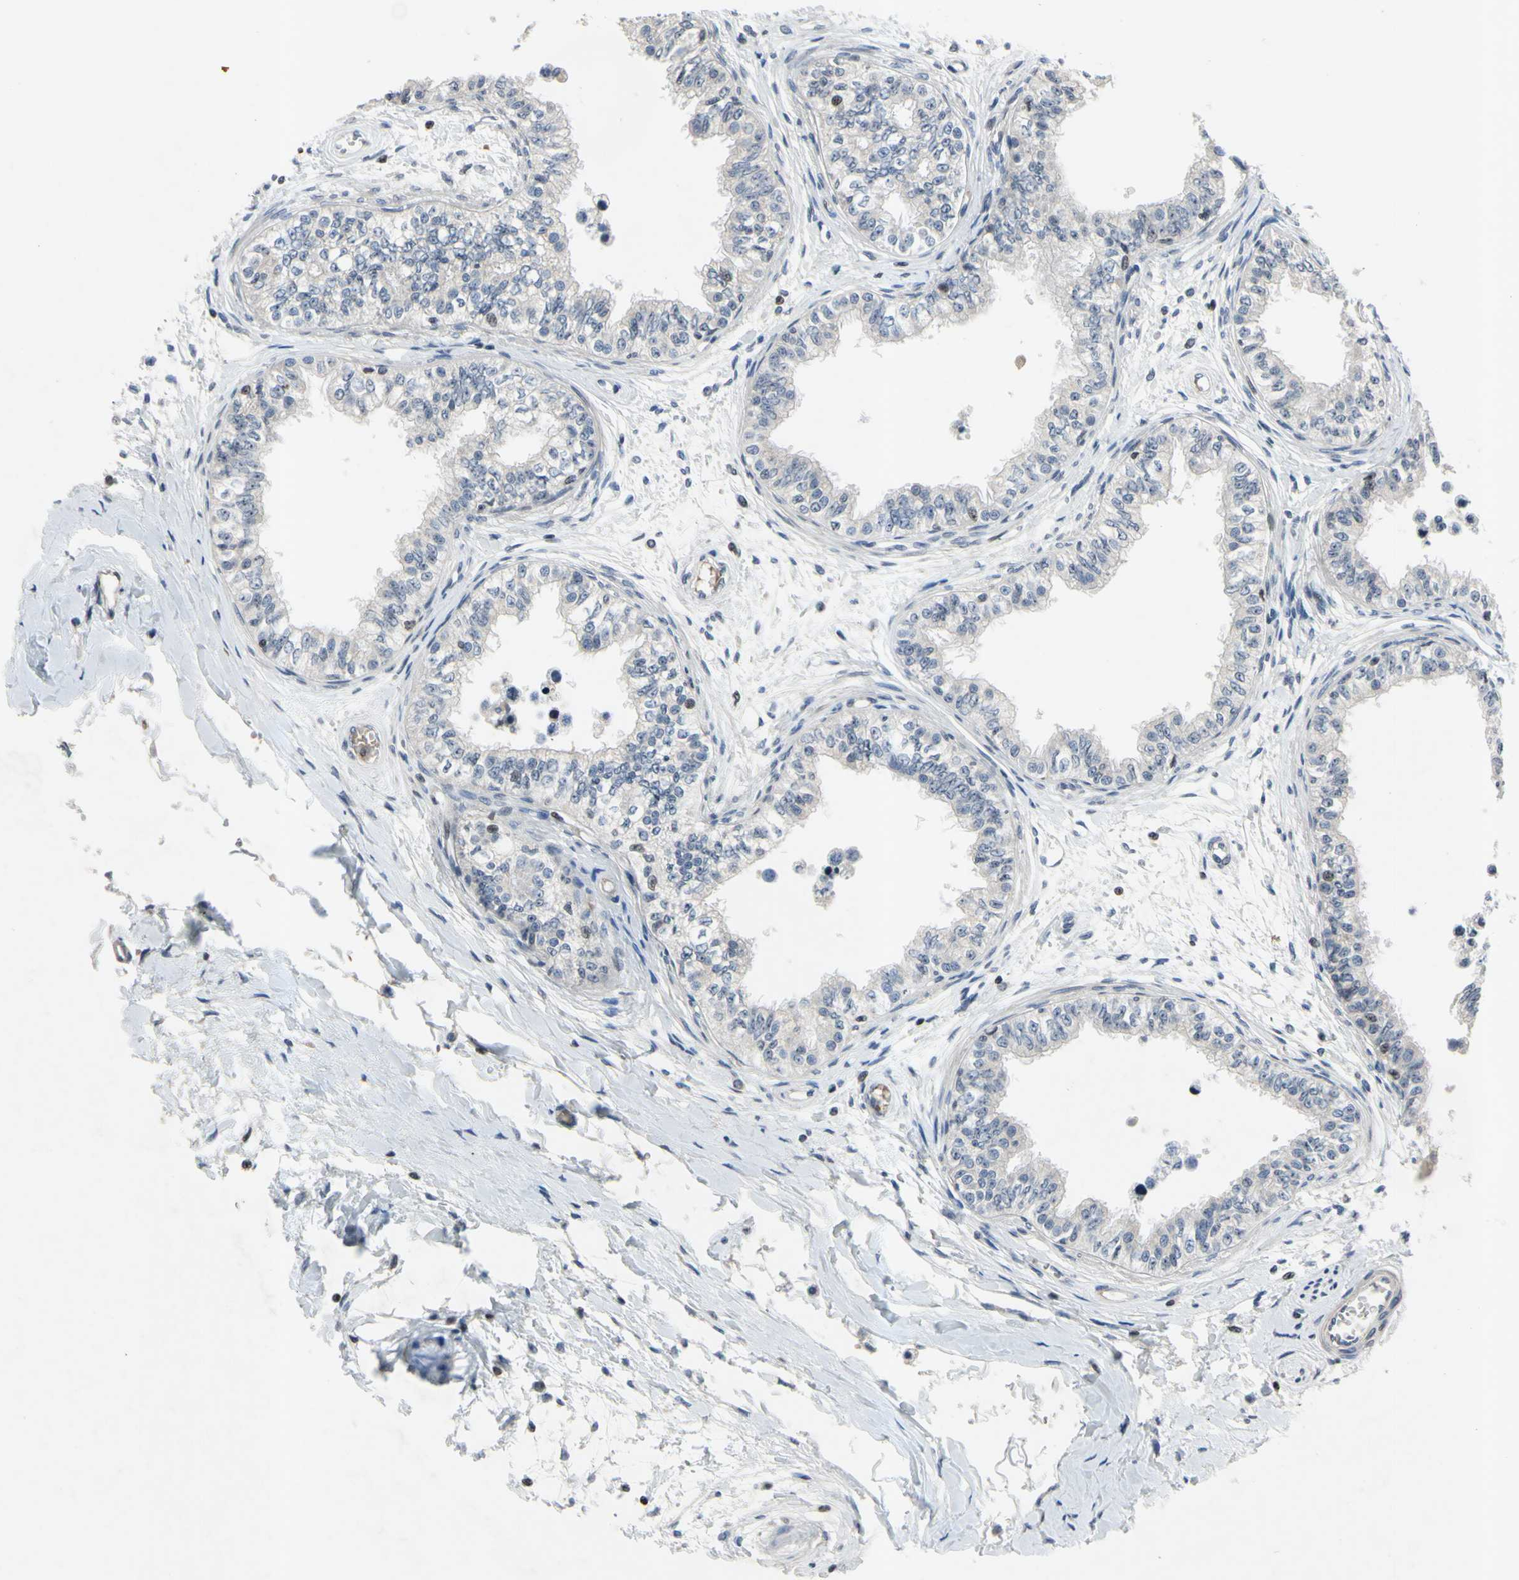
{"staining": {"intensity": "weak", "quantity": "<25%", "location": "cytoplasmic/membranous"}, "tissue": "epididymis", "cell_type": "Glandular cells", "image_type": "normal", "snomed": [{"axis": "morphology", "description": "Normal tissue, NOS"}, {"axis": "morphology", "description": "Adenocarcinoma, metastatic, NOS"}, {"axis": "topography", "description": "Testis"}, {"axis": "topography", "description": "Epididymis"}], "caption": "High magnification brightfield microscopy of unremarkable epididymis stained with DAB (brown) and counterstained with hematoxylin (blue): glandular cells show no significant expression.", "gene": "ARG1", "patient": {"sex": "male", "age": 26}}